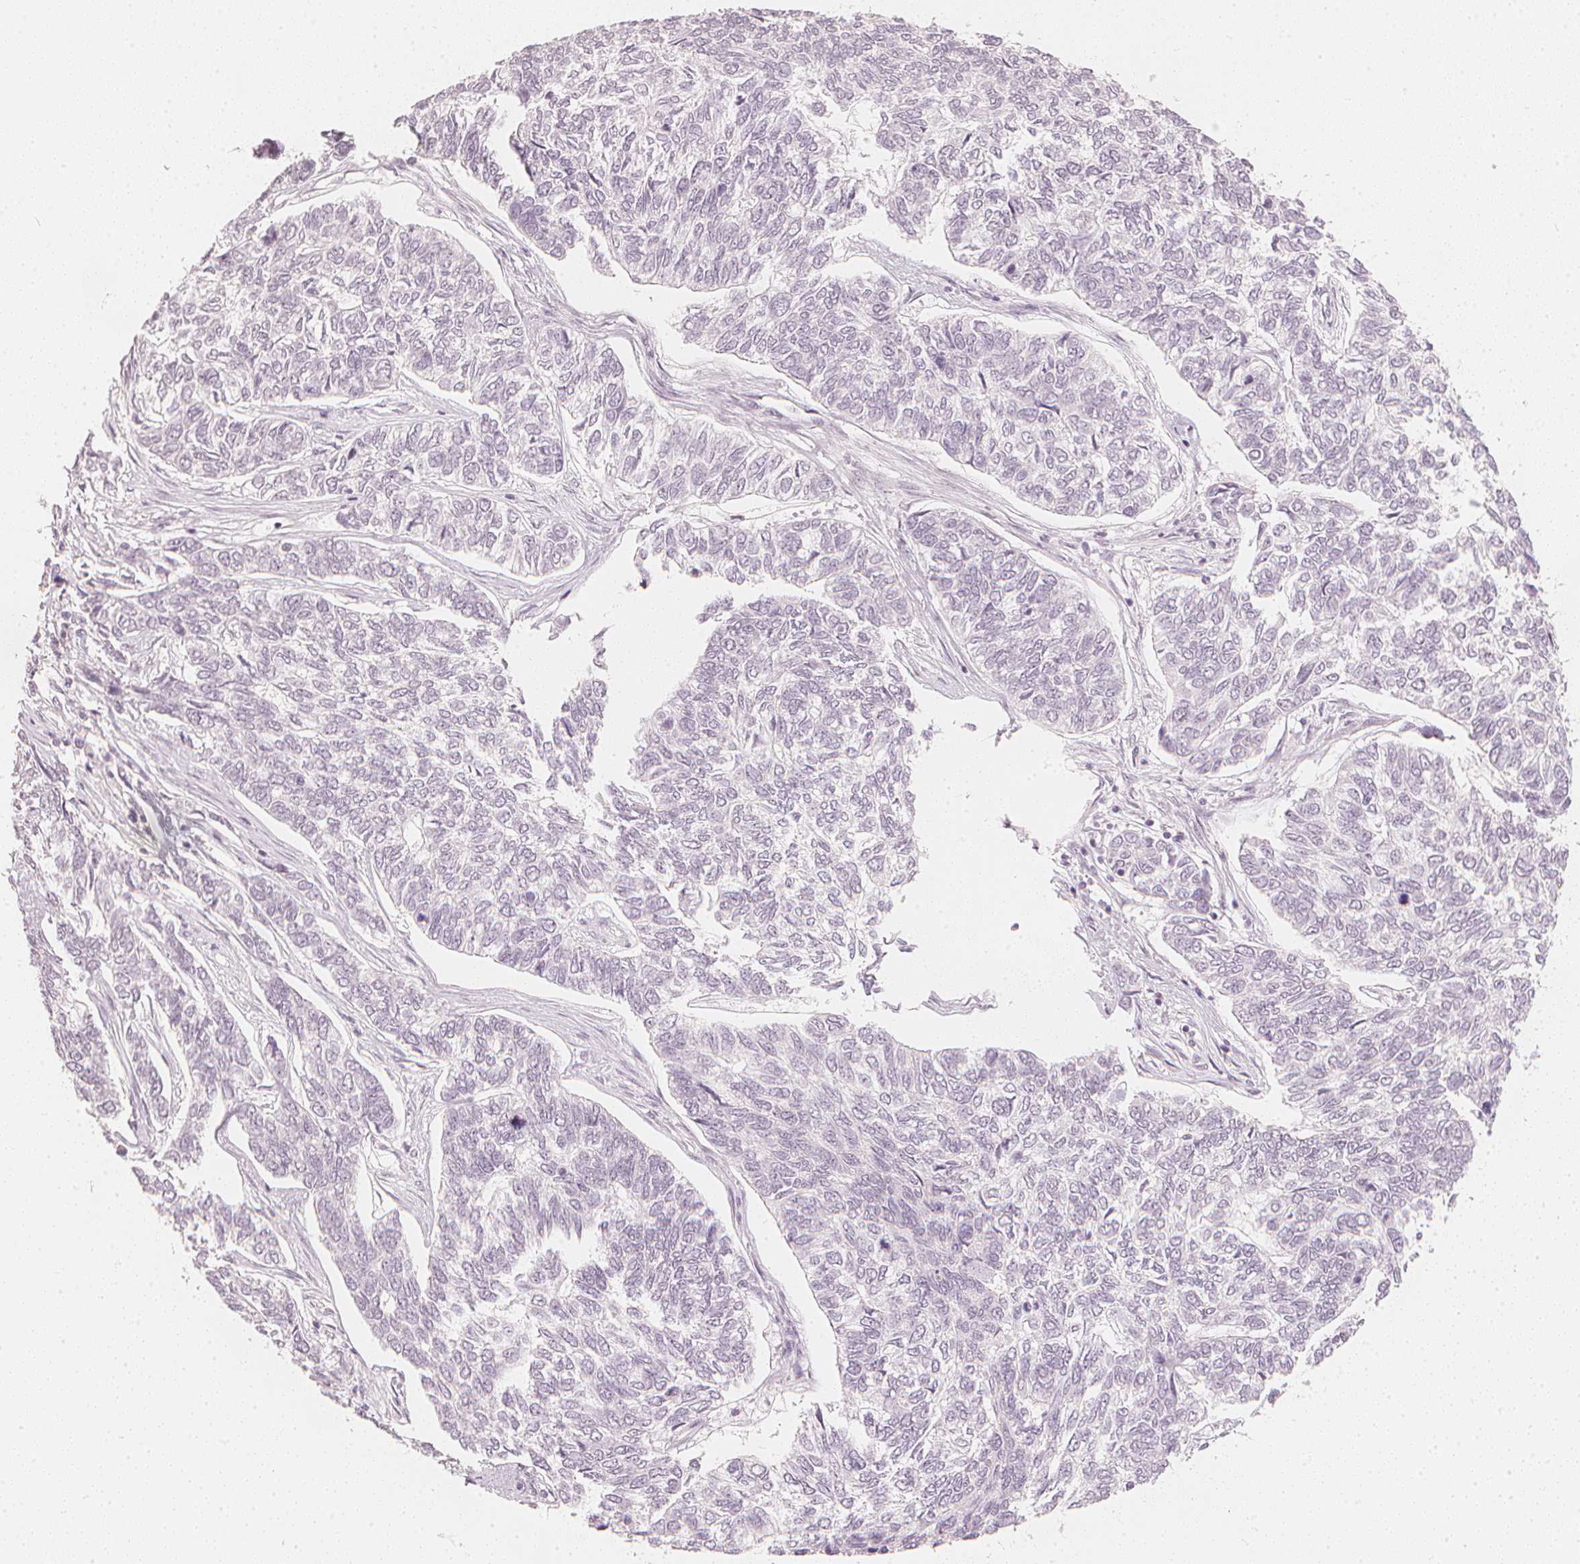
{"staining": {"intensity": "negative", "quantity": "none", "location": "none"}, "tissue": "skin cancer", "cell_type": "Tumor cells", "image_type": "cancer", "snomed": [{"axis": "morphology", "description": "Basal cell carcinoma"}, {"axis": "topography", "description": "Skin"}], "caption": "This is an IHC photomicrograph of skin cancer (basal cell carcinoma). There is no staining in tumor cells.", "gene": "CALB1", "patient": {"sex": "female", "age": 65}}